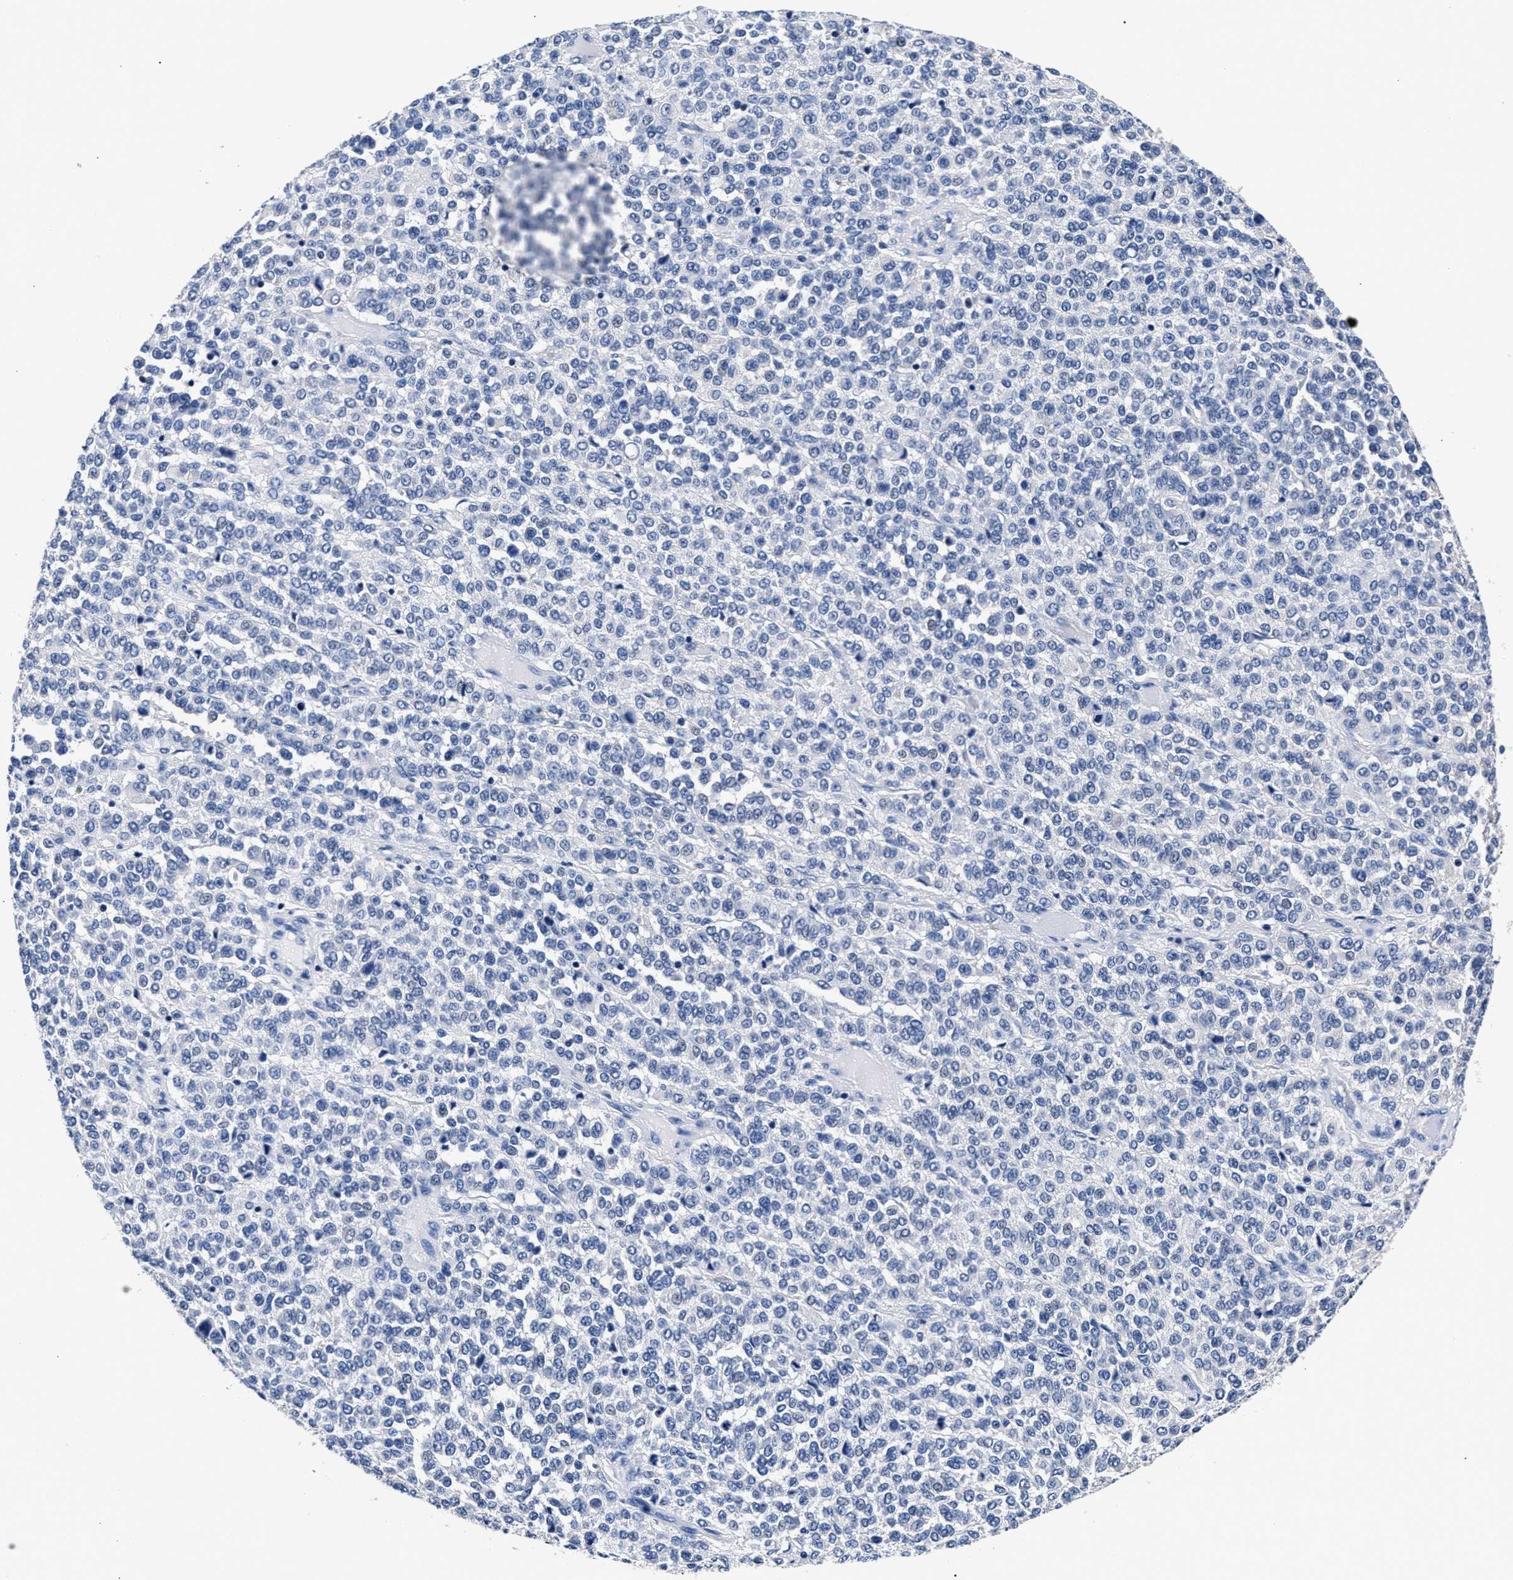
{"staining": {"intensity": "negative", "quantity": "none", "location": "none"}, "tissue": "melanoma", "cell_type": "Tumor cells", "image_type": "cancer", "snomed": [{"axis": "morphology", "description": "Malignant melanoma, Metastatic site"}, {"axis": "topography", "description": "Pancreas"}], "caption": "Tumor cells show no significant expression in melanoma.", "gene": "PHF24", "patient": {"sex": "female", "age": 30}}